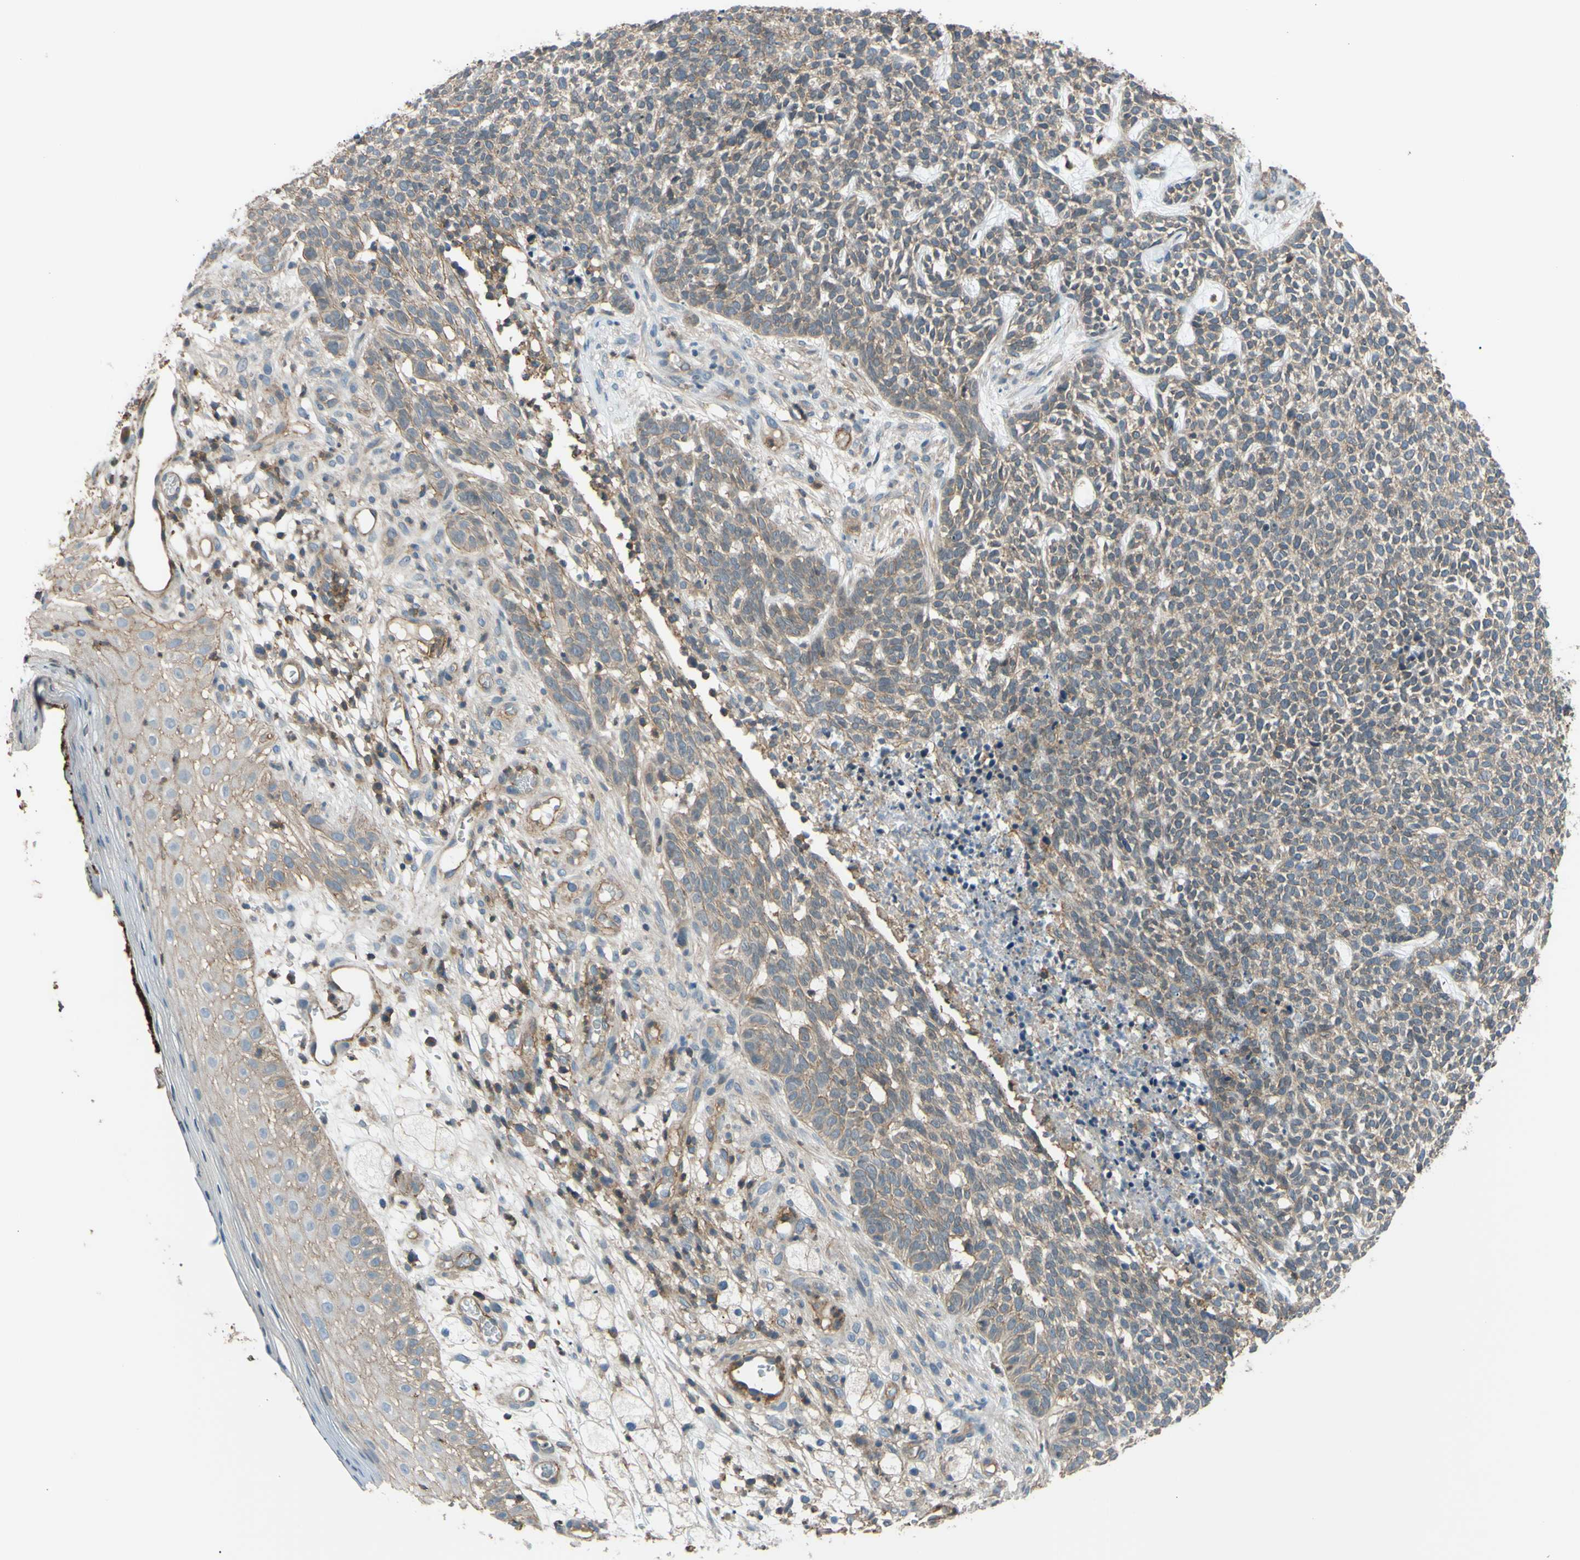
{"staining": {"intensity": "weak", "quantity": ">75%", "location": "cytoplasmic/membranous"}, "tissue": "skin cancer", "cell_type": "Tumor cells", "image_type": "cancer", "snomed": [{"axis": "morphology", "description": "Basal cell carcinoma"}, {"axis": "topography", "description": "Skin"}], "caption": "Tumor cells demonstrate low levels of weak cytoplasmic/membranous positivity in approximately >75% of cells in human skin basal cell carcinoma.", "gene": "ADD3", "patient": {"sex": "female", "age": 84}}